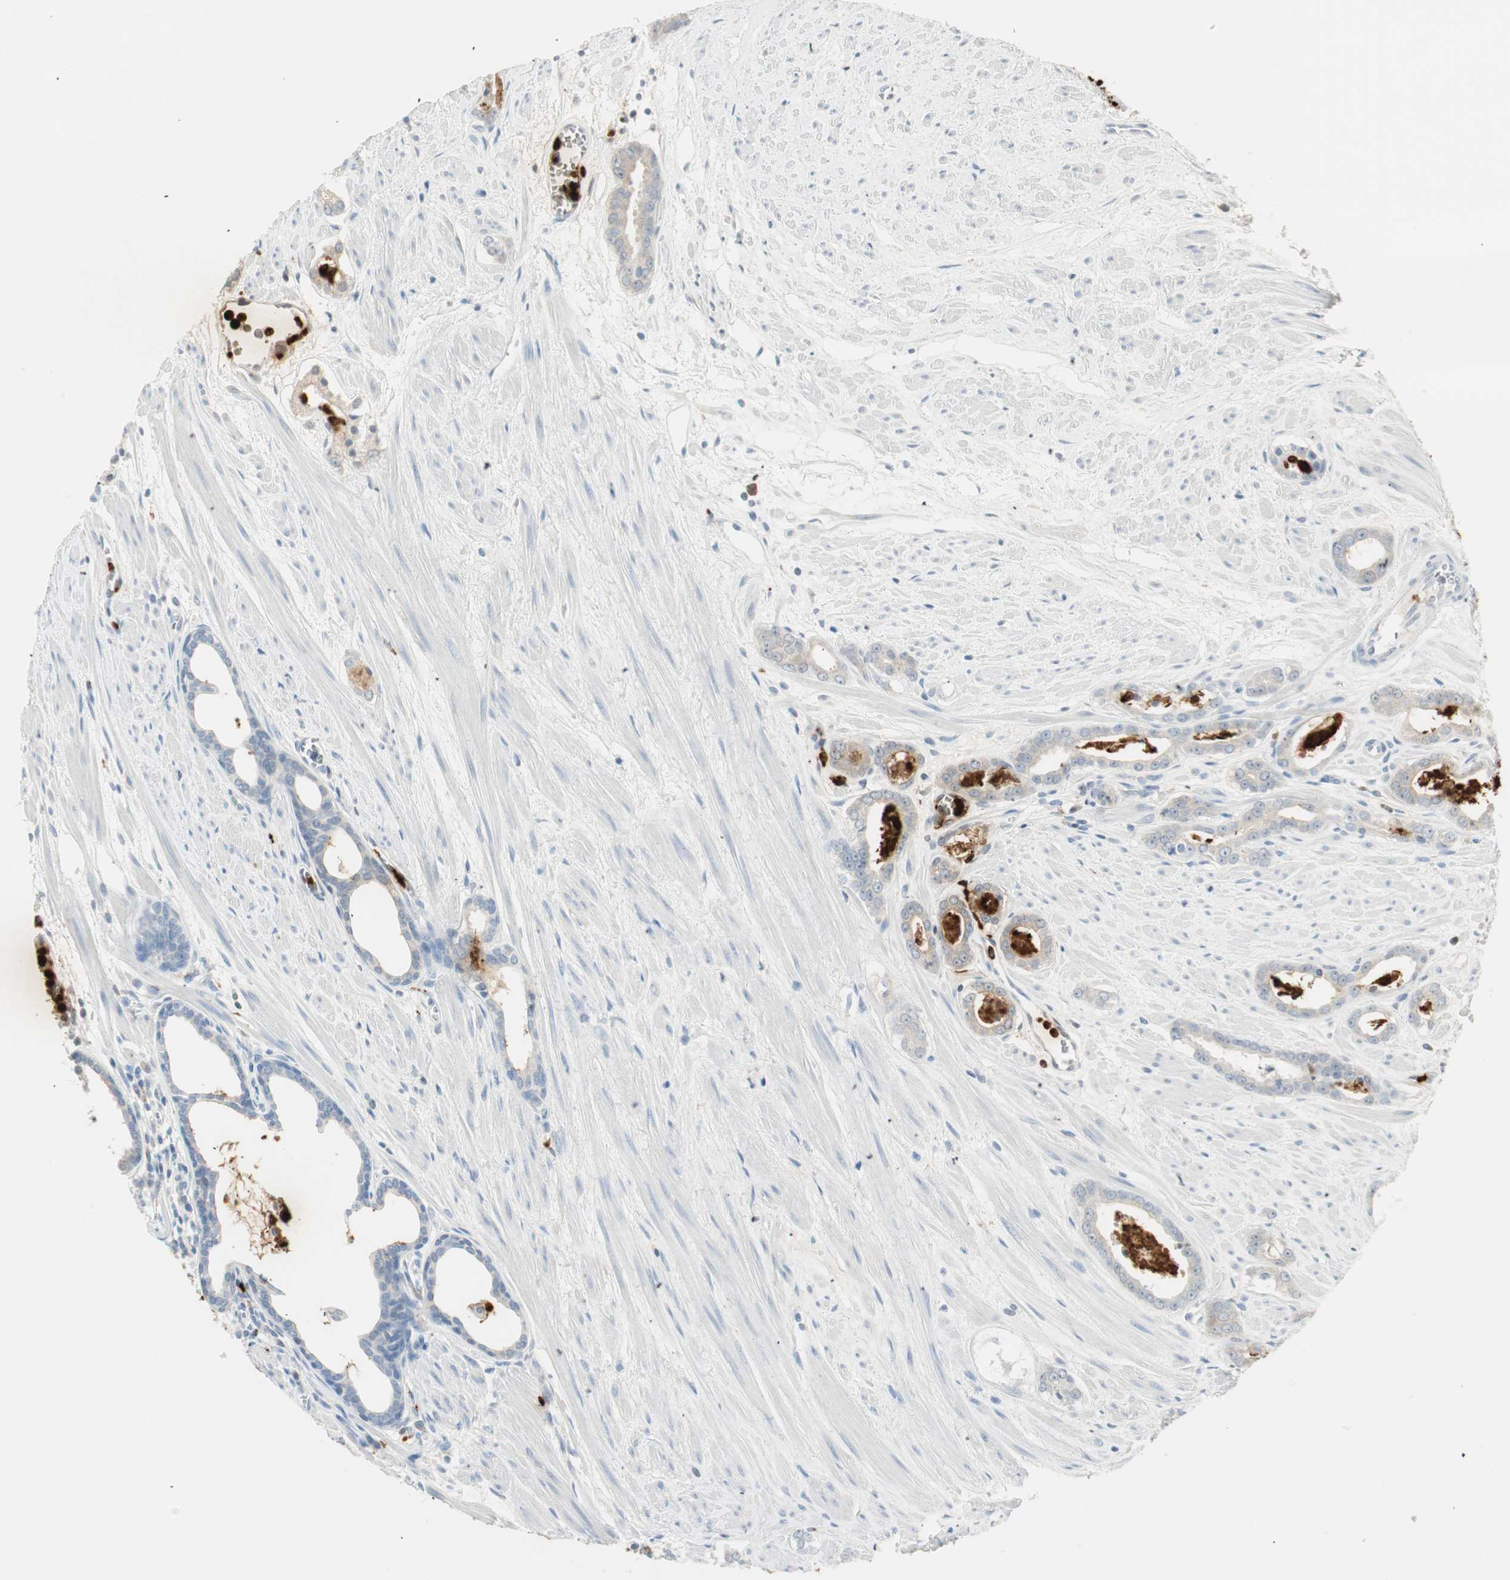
{"staining": {"intensity": "weak", "quantity": "25%-75%", "location": "cytoplasmic/membranous"}, "tissue": "prostate cancer", "cell_type": "Tumor cells", "image_type": "cancer", "snomed": [{"axis": "morphology", "description": "Adenocarcinoma, Low grade"}, {"axis": "topography", "description": "Prostate"}], "caption": "Prostate adenocarcinoma (low-grade) was stained to show a protein in brown. There is low levels of weak cytoplasmic/membranous positivity in approximately 25%-75% of tumor cells.", "gene": "PRTN3", "patient": {"sex": "male", "age": 57}}